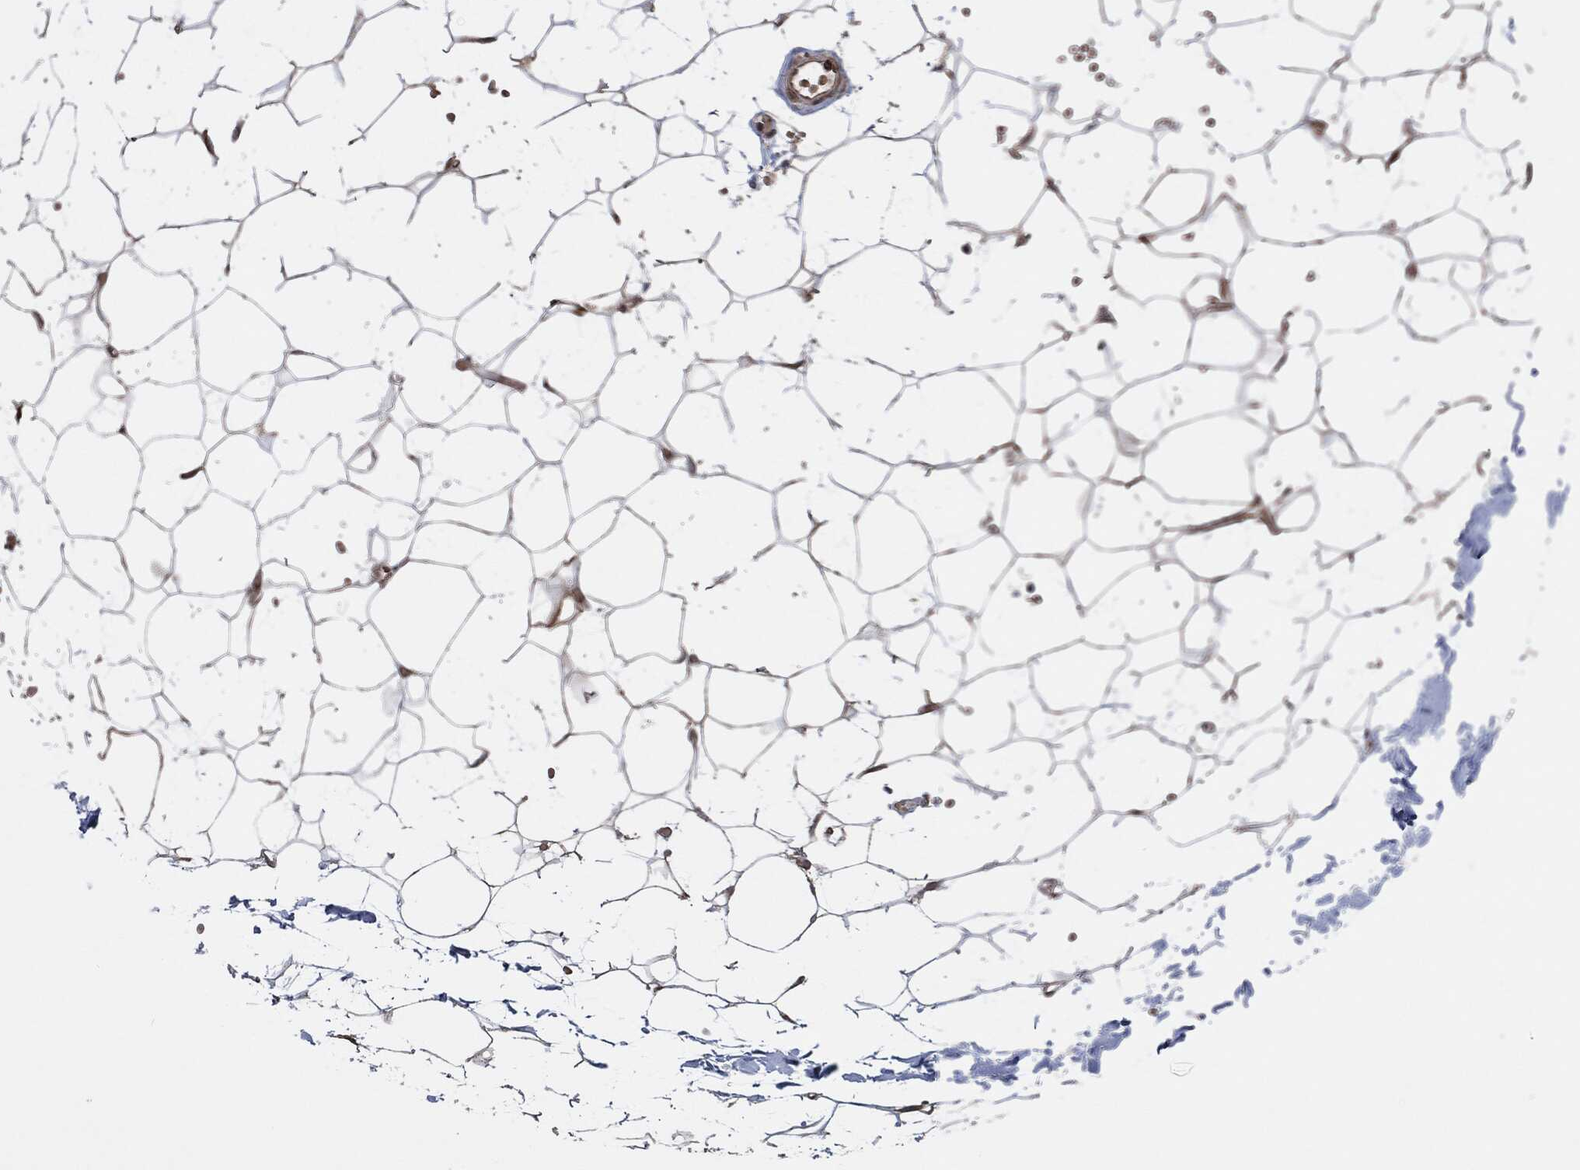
{"staining": {"intensity": "moderate", "quantity": "<25%", "location": "nuclear"}, "tissue": "adipose tissue", "cell_type": "Adipocytes", "image_type": "normal", "snomed": [{"axis": "morphology", "description": "Normal tissue, NOS"}, {"axis": "topography", "description": "Skin"}, {"axis": "topography", "description": "Peripheral nerve tissue"}], "caption": "Adipose tissue stained with a protein marker exhibits moderate staining in adipocytes.", "gene": "BCAR1", "patient": {"sex": "female", "age": 56}}